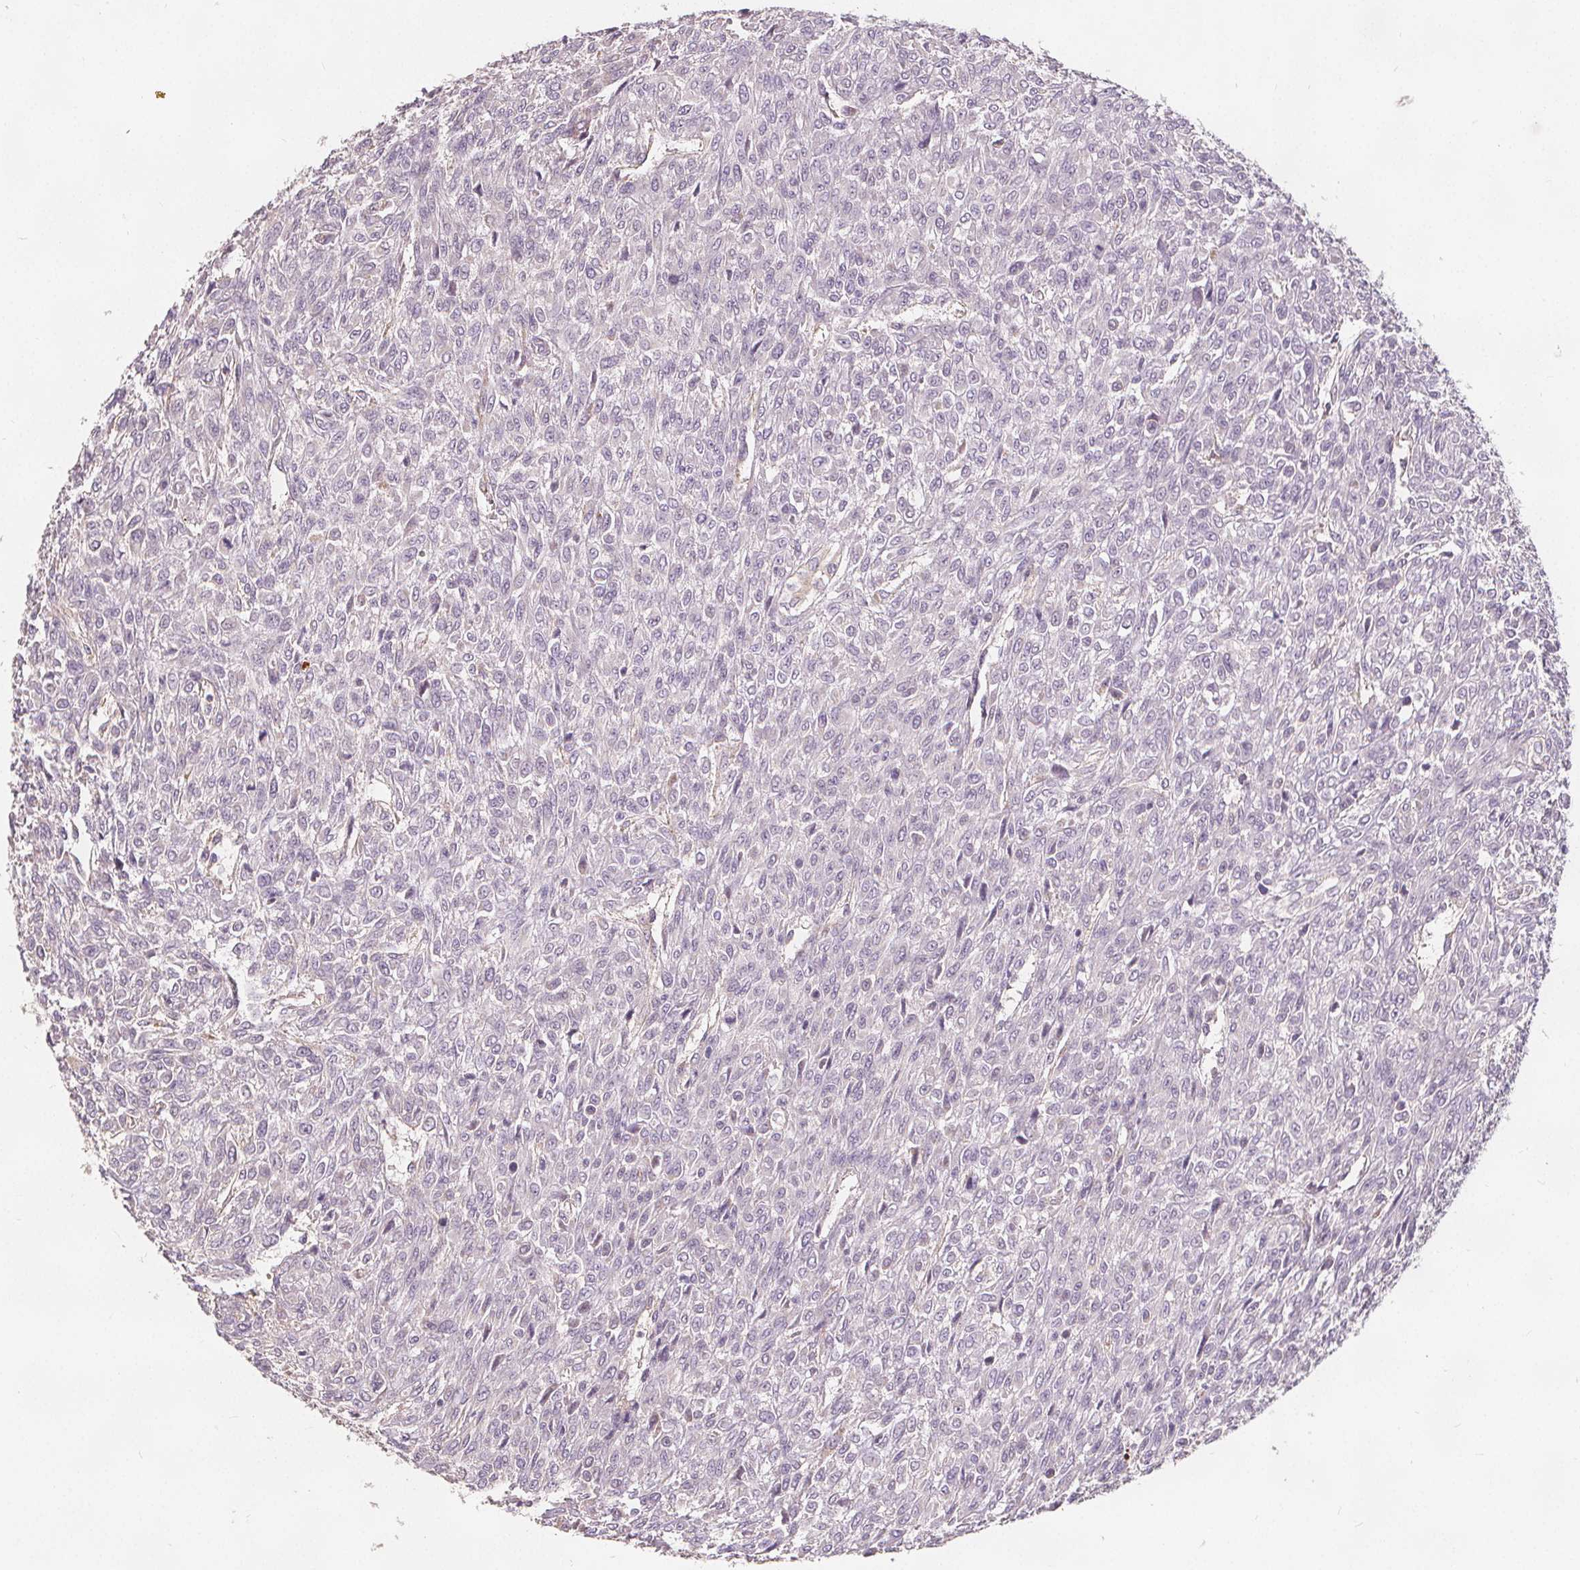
{"staining": {"intensity": "negative", "quantity": "none", "location": "none"}, "tissue": "renal cancer", "cell_type": "Tumor cells", "image_type": "cancer", "snomed": [{"axis": "morphology", "description": "Adenocarcinoma, NOS"}, {"axis": "topography", "description": "Kidney"}], "caption": "Human renal adenocarcinoma stained for a protein using immunohistochemistry shows no positivity in tumor cells.", "gene": "DRC3", "patient": {"sex": "male", "age": 58}}